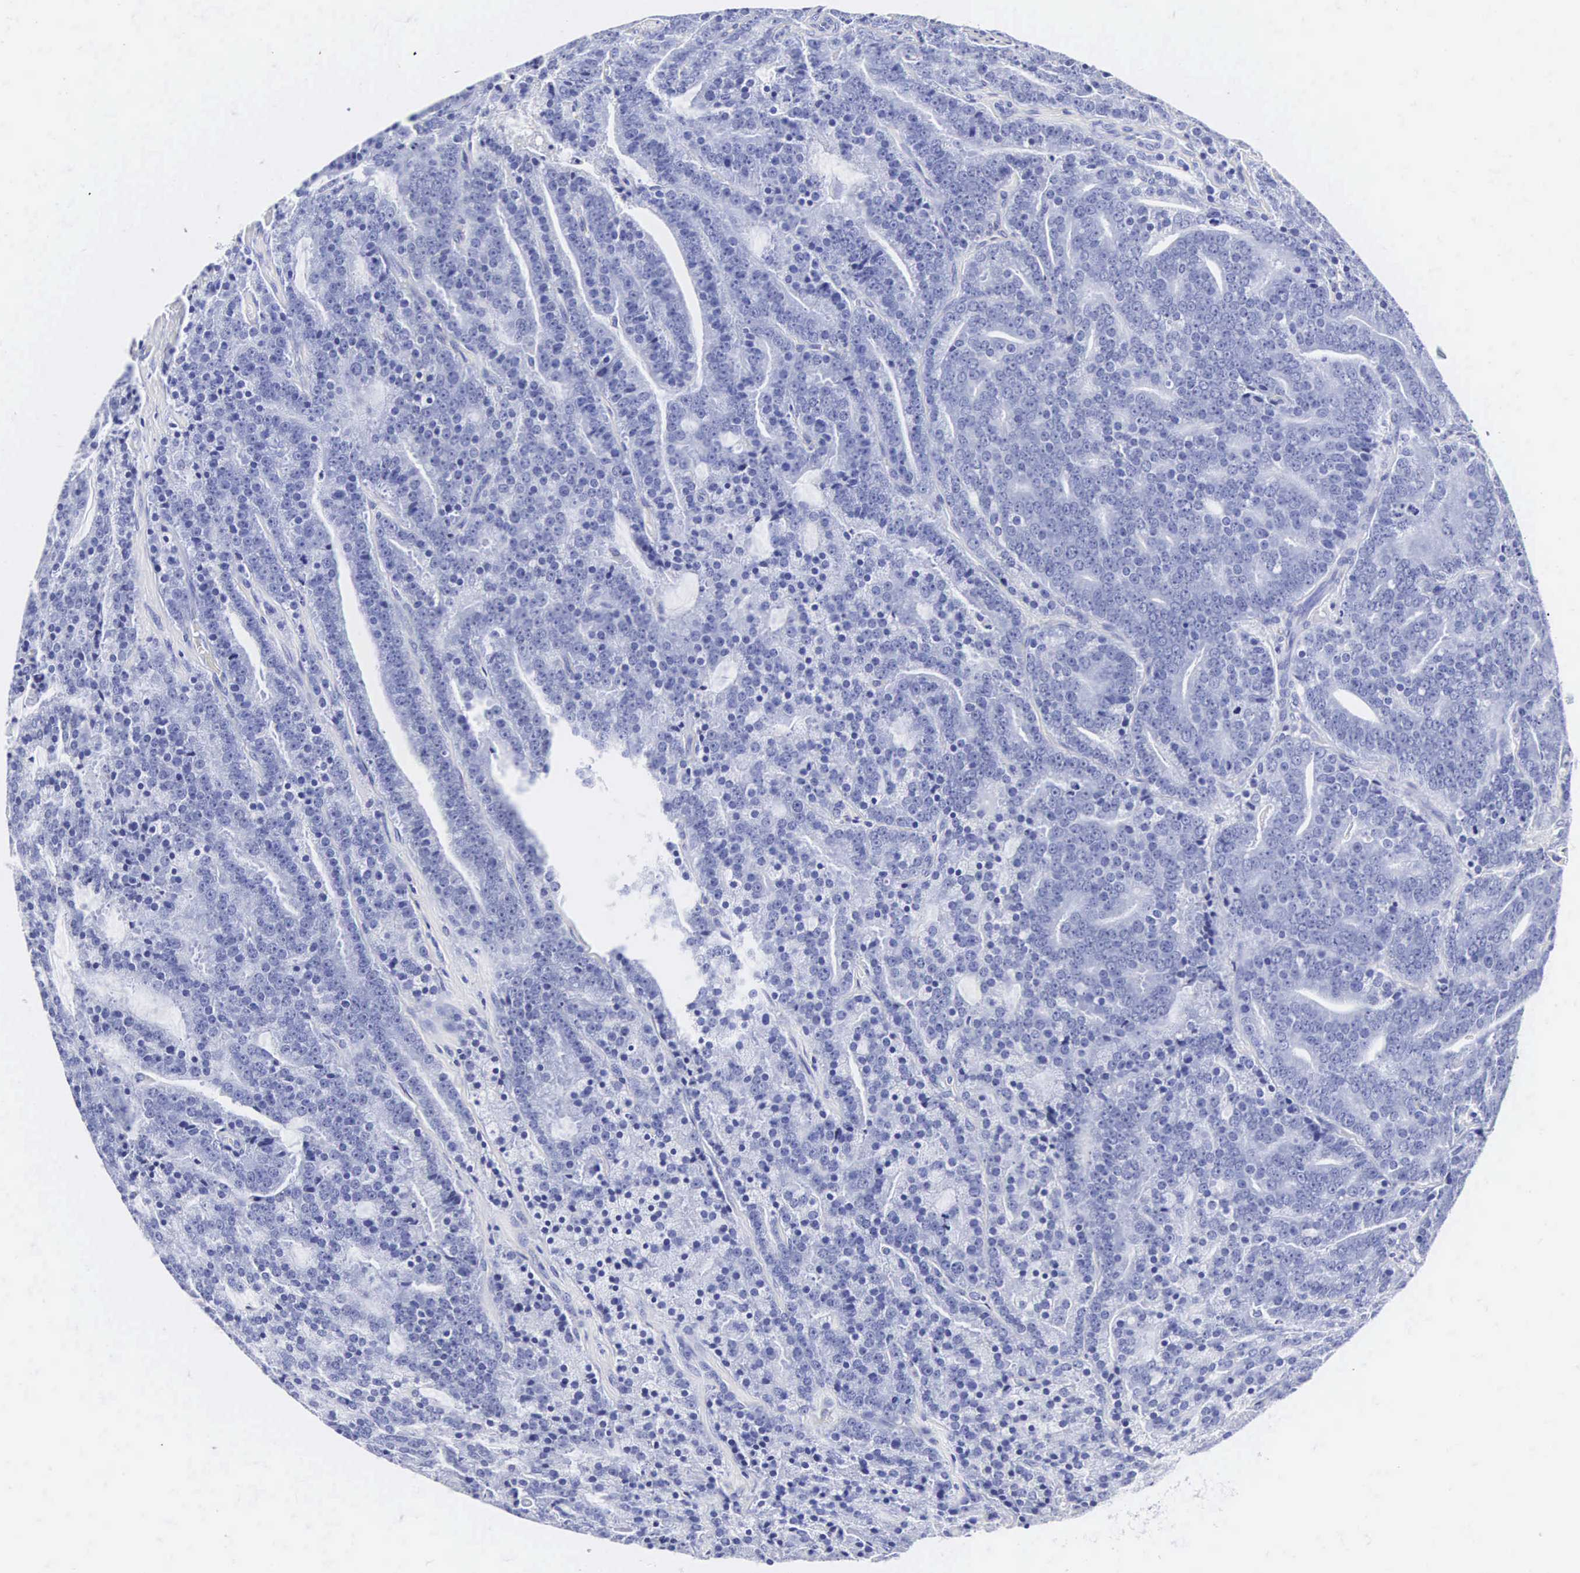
{"staining": {"intensity": "negative", "quantity": "none", "location": "none"}, "tissue": "prostate cancer", "cell_type": "Tumor cells", "image_type": "cancer", "snomed": [{"axis": "morphology", "description": "Adenocarcinoma, Medium grade"}, {"axis": "topography", "description": "Prostate"}], "caption": "Immunohistochemical staining of prostate cancer (medium-grade adenocarcinoma) displays no significant staining in tumor cells.", "gene": "INS", "patient": {"sex": "male", "age": 65}}